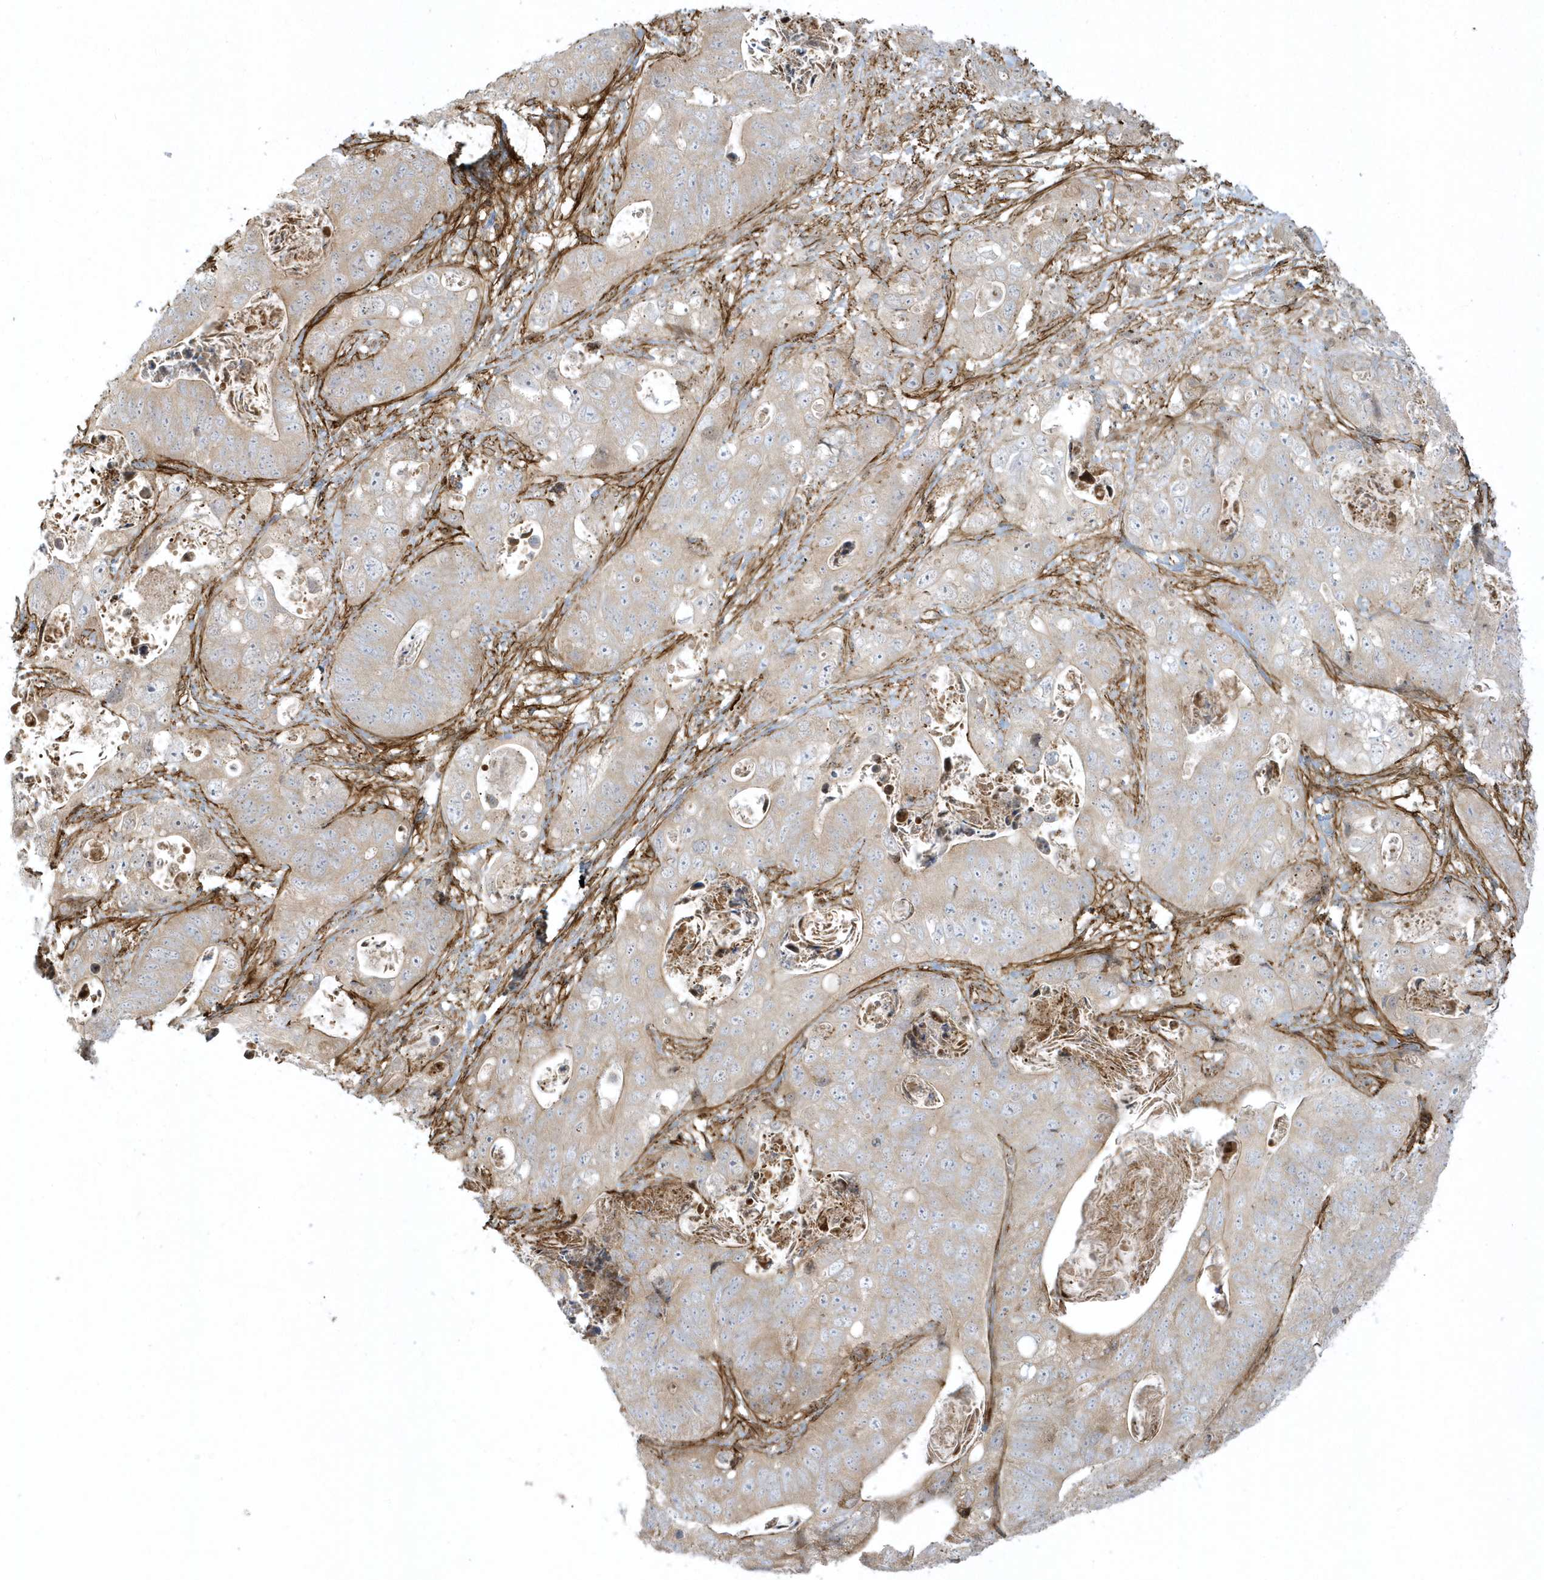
{"staining": {"intensity": "weak", "quantity": "25%-75%", "location": "cytoplasmic/membranous"}, "tissue": "stomach cancer", "cell_type": "Tumor cells", "image_type": "cancer", "snomed": [{"axis": "morphology", "description": "Adenocarcinoma, NOS"}, {"axis": "topography", "description": "Stomach"}], "caption": "Immunohistochemistry (IHC) micrograph of neoplastic tissue: adenocarcinoma (stomach) stained using immunohistochemistry exhibits low levels of weak protein expression localized specifically in the cytoplasmic/membranous of tumor cells, appearing as a cytoplasmic/membranous brown color.", "gene": "MASP2", "patient": {"sex": "female", "age": 89}}